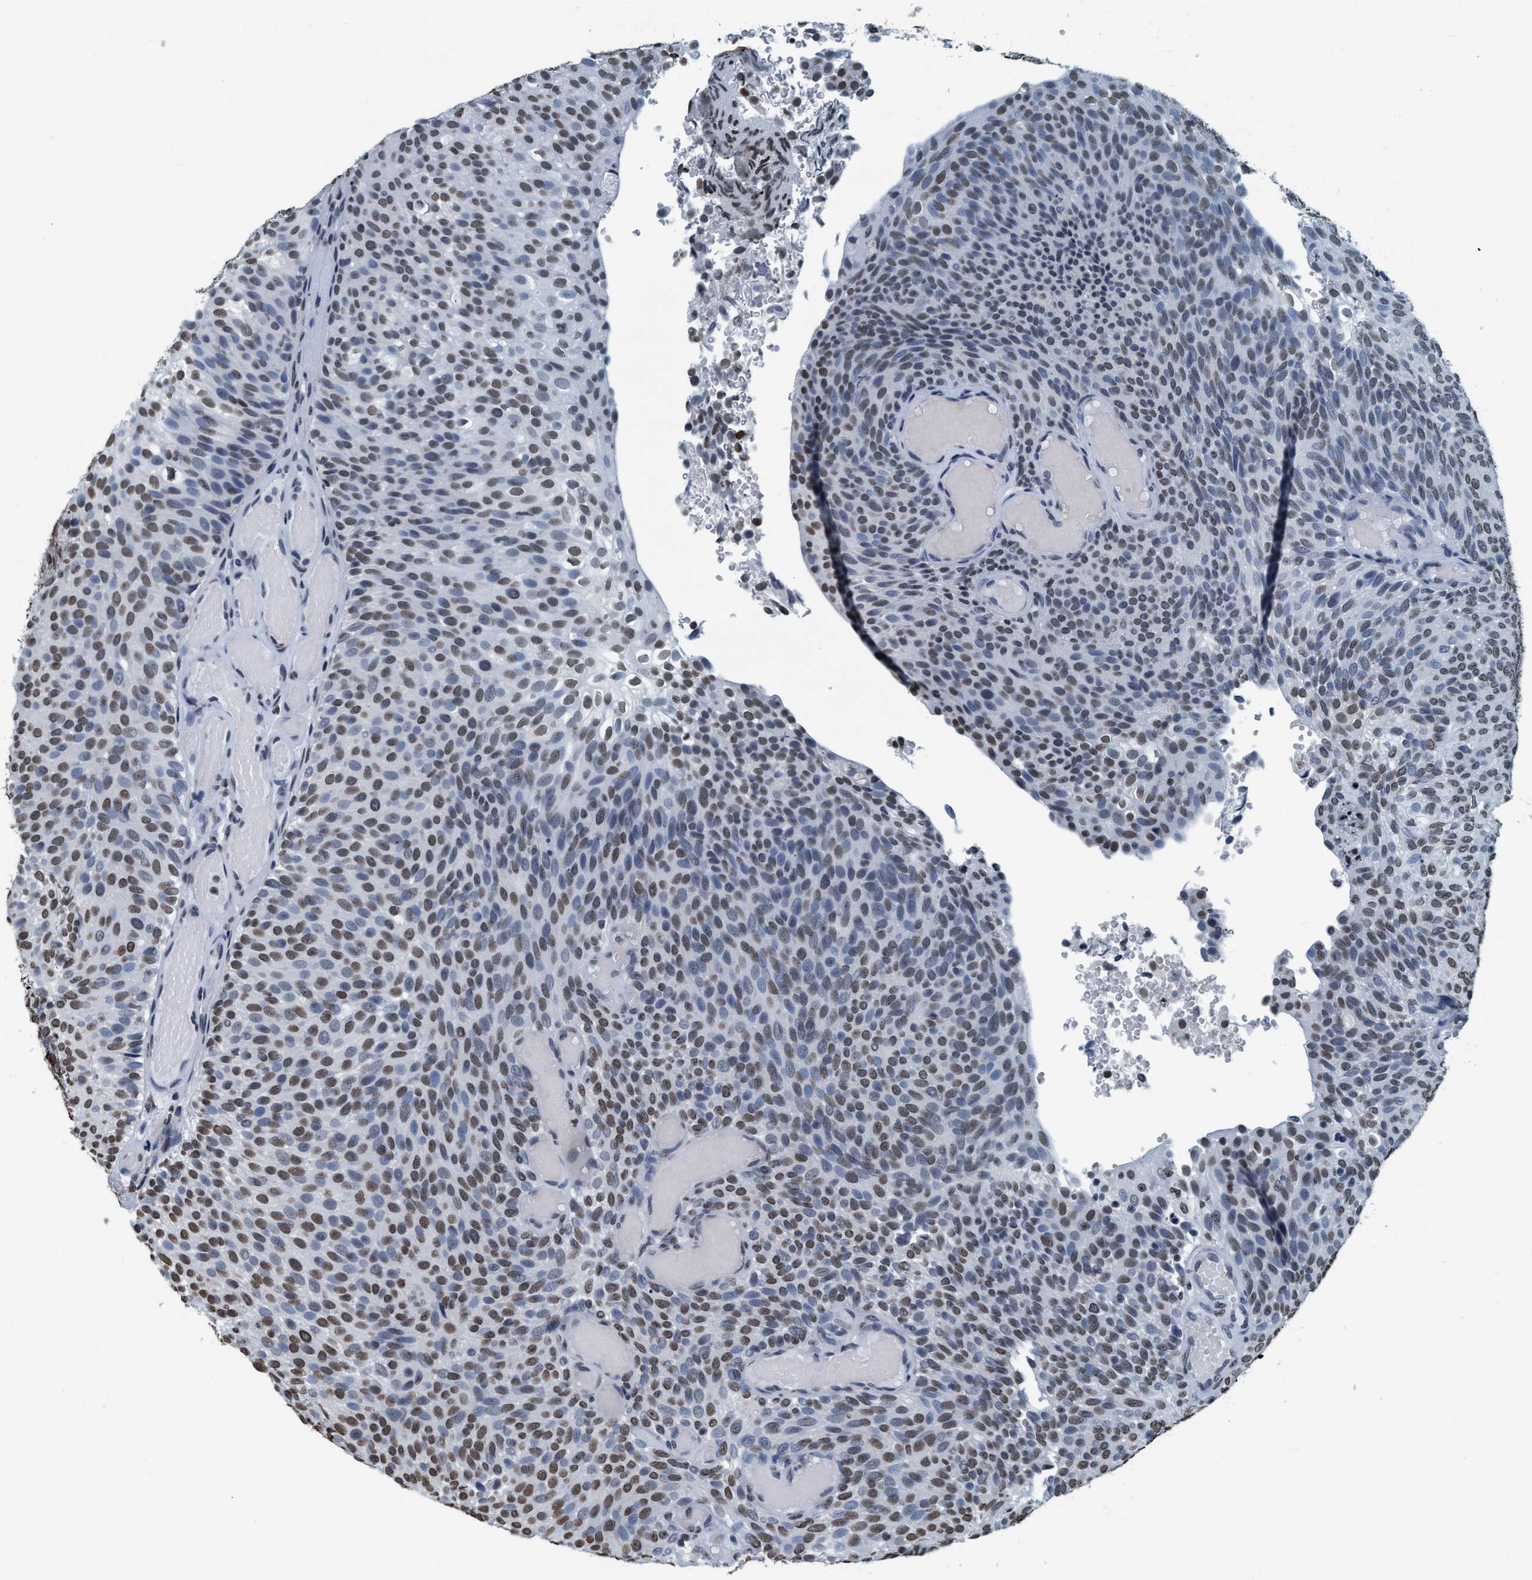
{"staining": {"intensity": "moderate", "quantity": "25%-75%", "location": "nuclear"}, "tissue": "urothelial cancer", "cell_type": "Tumor cells", "image_type": "cancer", "snomed": [{"axis": "morphology", "description": "Urothelial carcinoma, Low grade"}, {"axis": "topography", "description": "Urinary bladder"}], "caption": "Protein analysis of urothelial carcinoma (low-grade) tissue exhibits moderate nuclear positivity in about 25%-75% of tumor cells.", "gene": "CCNE2", "patient": {"sex": "male", "age": 78}}